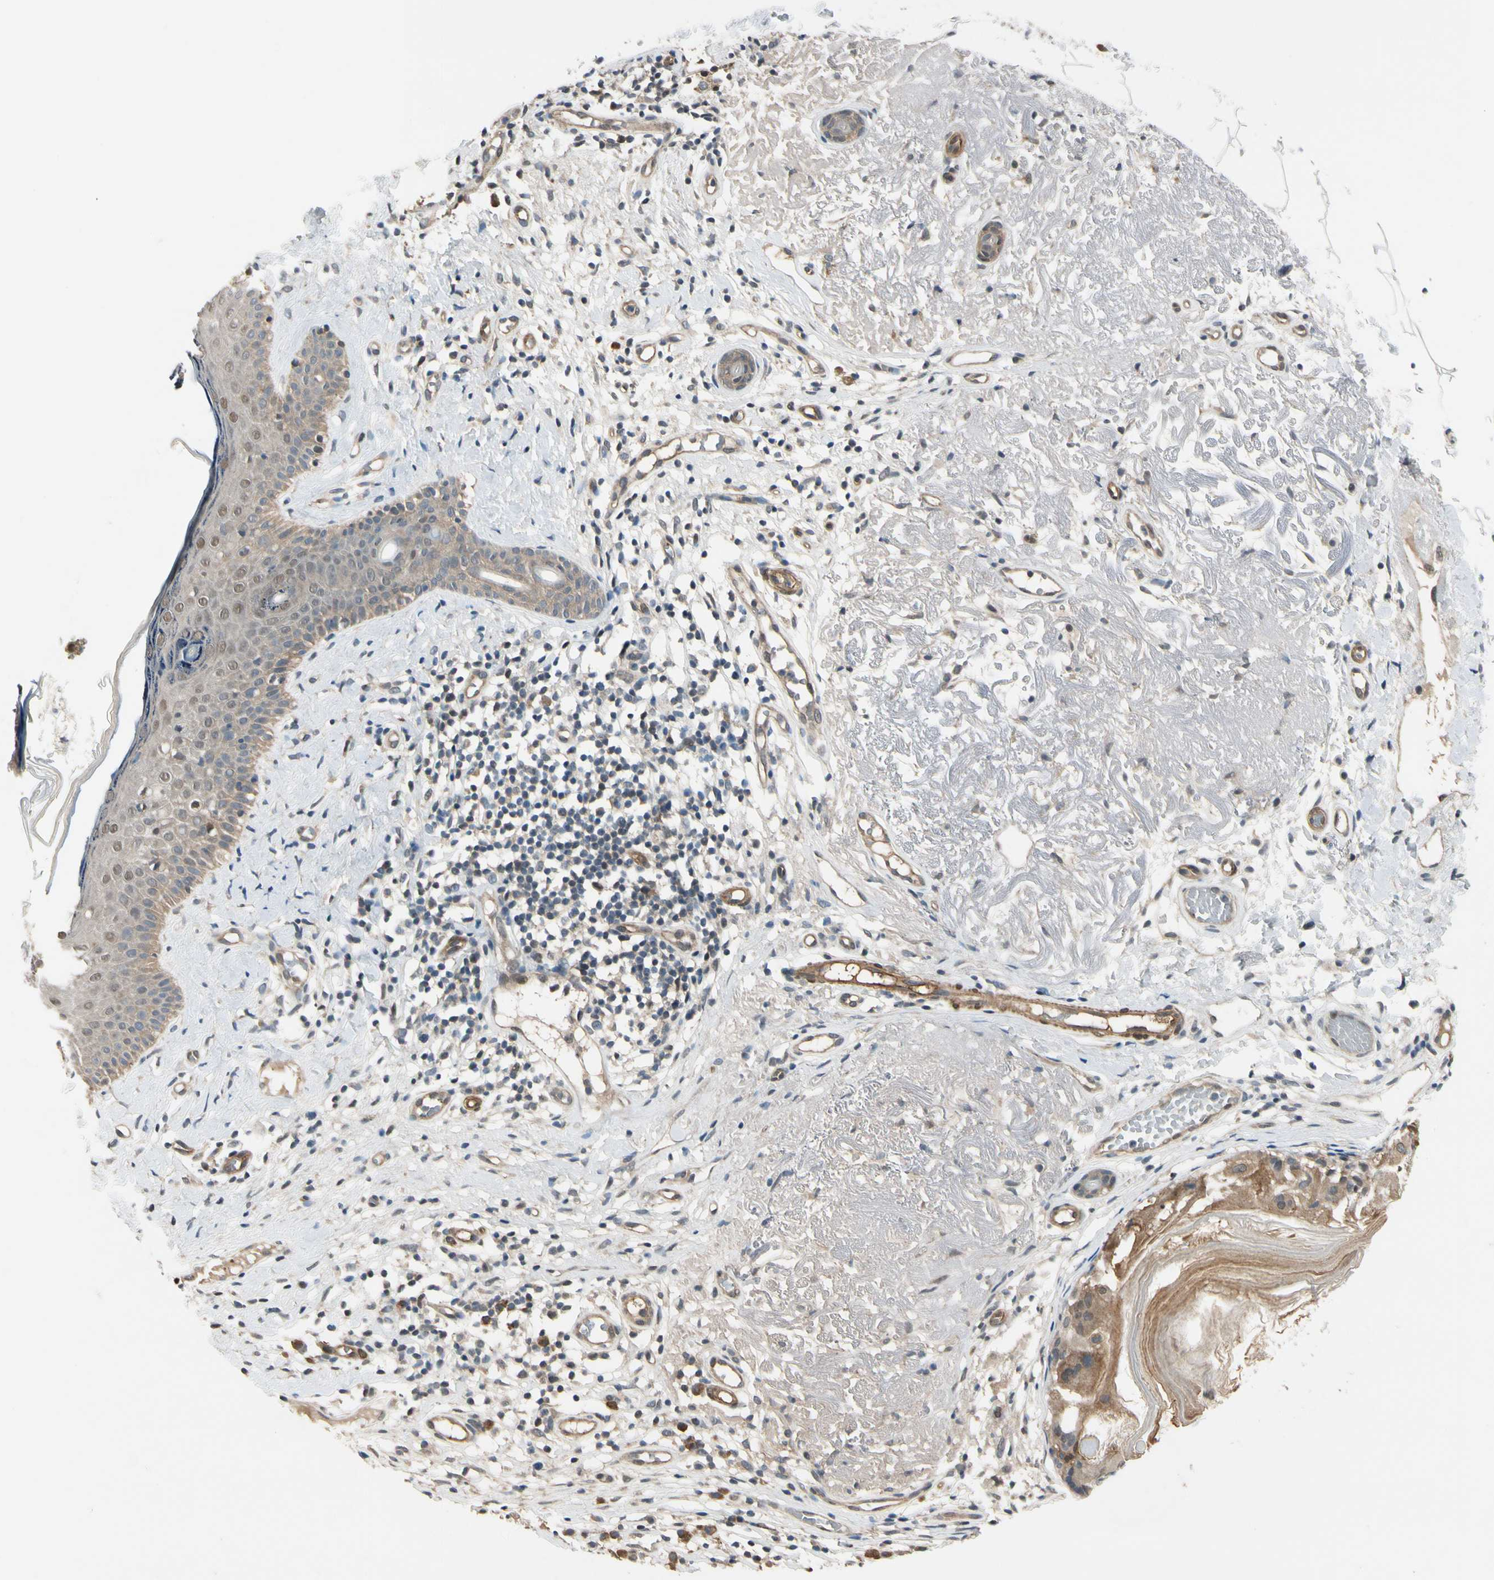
{"staining": {"intensity": "moderate", "quantity": ">75%", "location": "cytoplasmic/membranous"}, "tissue": "skin cancer", "cell_type": "Tumor cells", "image_type": "cancer", "snomed": [{"axis": "morphology", "description": "Basal cell carcinoma"}, {"axis": "topography", "description": "Skin"}], "caption": "An immunohistochemistry histopathology image of neoplastic tissue is shown. Protein staining in brown shows moderate cytoplasmic/membranous positivity in skin cancer within tumor cells. The protein is shown in brown color, while the nuclei are stained blue.", "gene": "RASGRF1", "patient": {"sex": "female", "age": 84}}